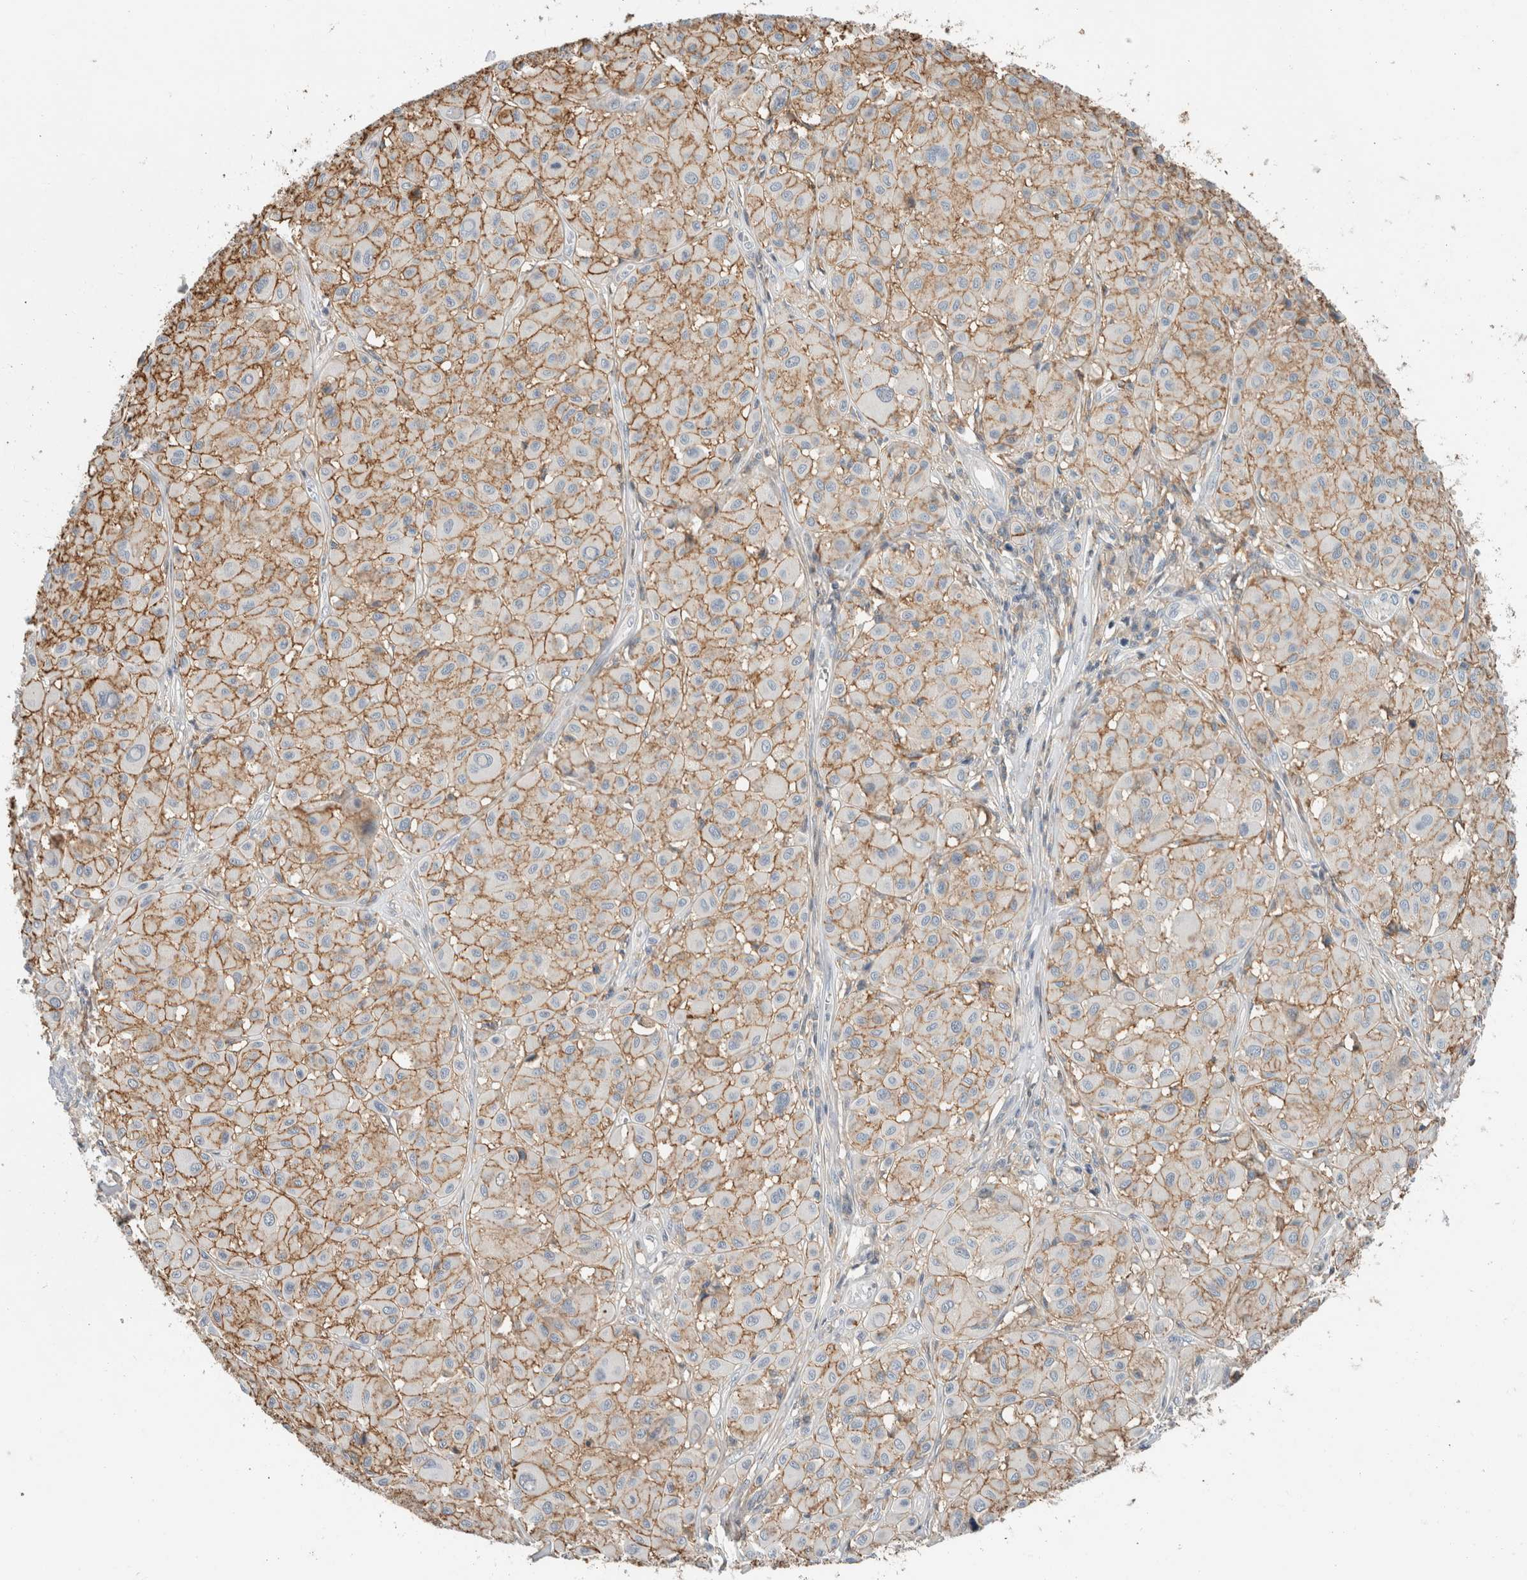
{"staining": {"intensity": "moderate", "quantity": ">75%", "location": "cytoplasmic/membranous"}, "tissue": "melanoma", "cell_type": "Tumor cells", "image_type": "cancer", "snomed": [{"axis": "morphology", "description": "Malignant melanoma, Metastatic site"}, {"axis": "topography", "description": "Soft tissue"}], "caption": "Approximately >75% of tumor cells in human malignant melanoma (metastatic site) exhibit moderate cytoplasmic/membranous protein staining as visualized by brown immunohistochemical staining.", "gene": "ERCC6L2", "patient": {"sex": "male", "age": 41}}